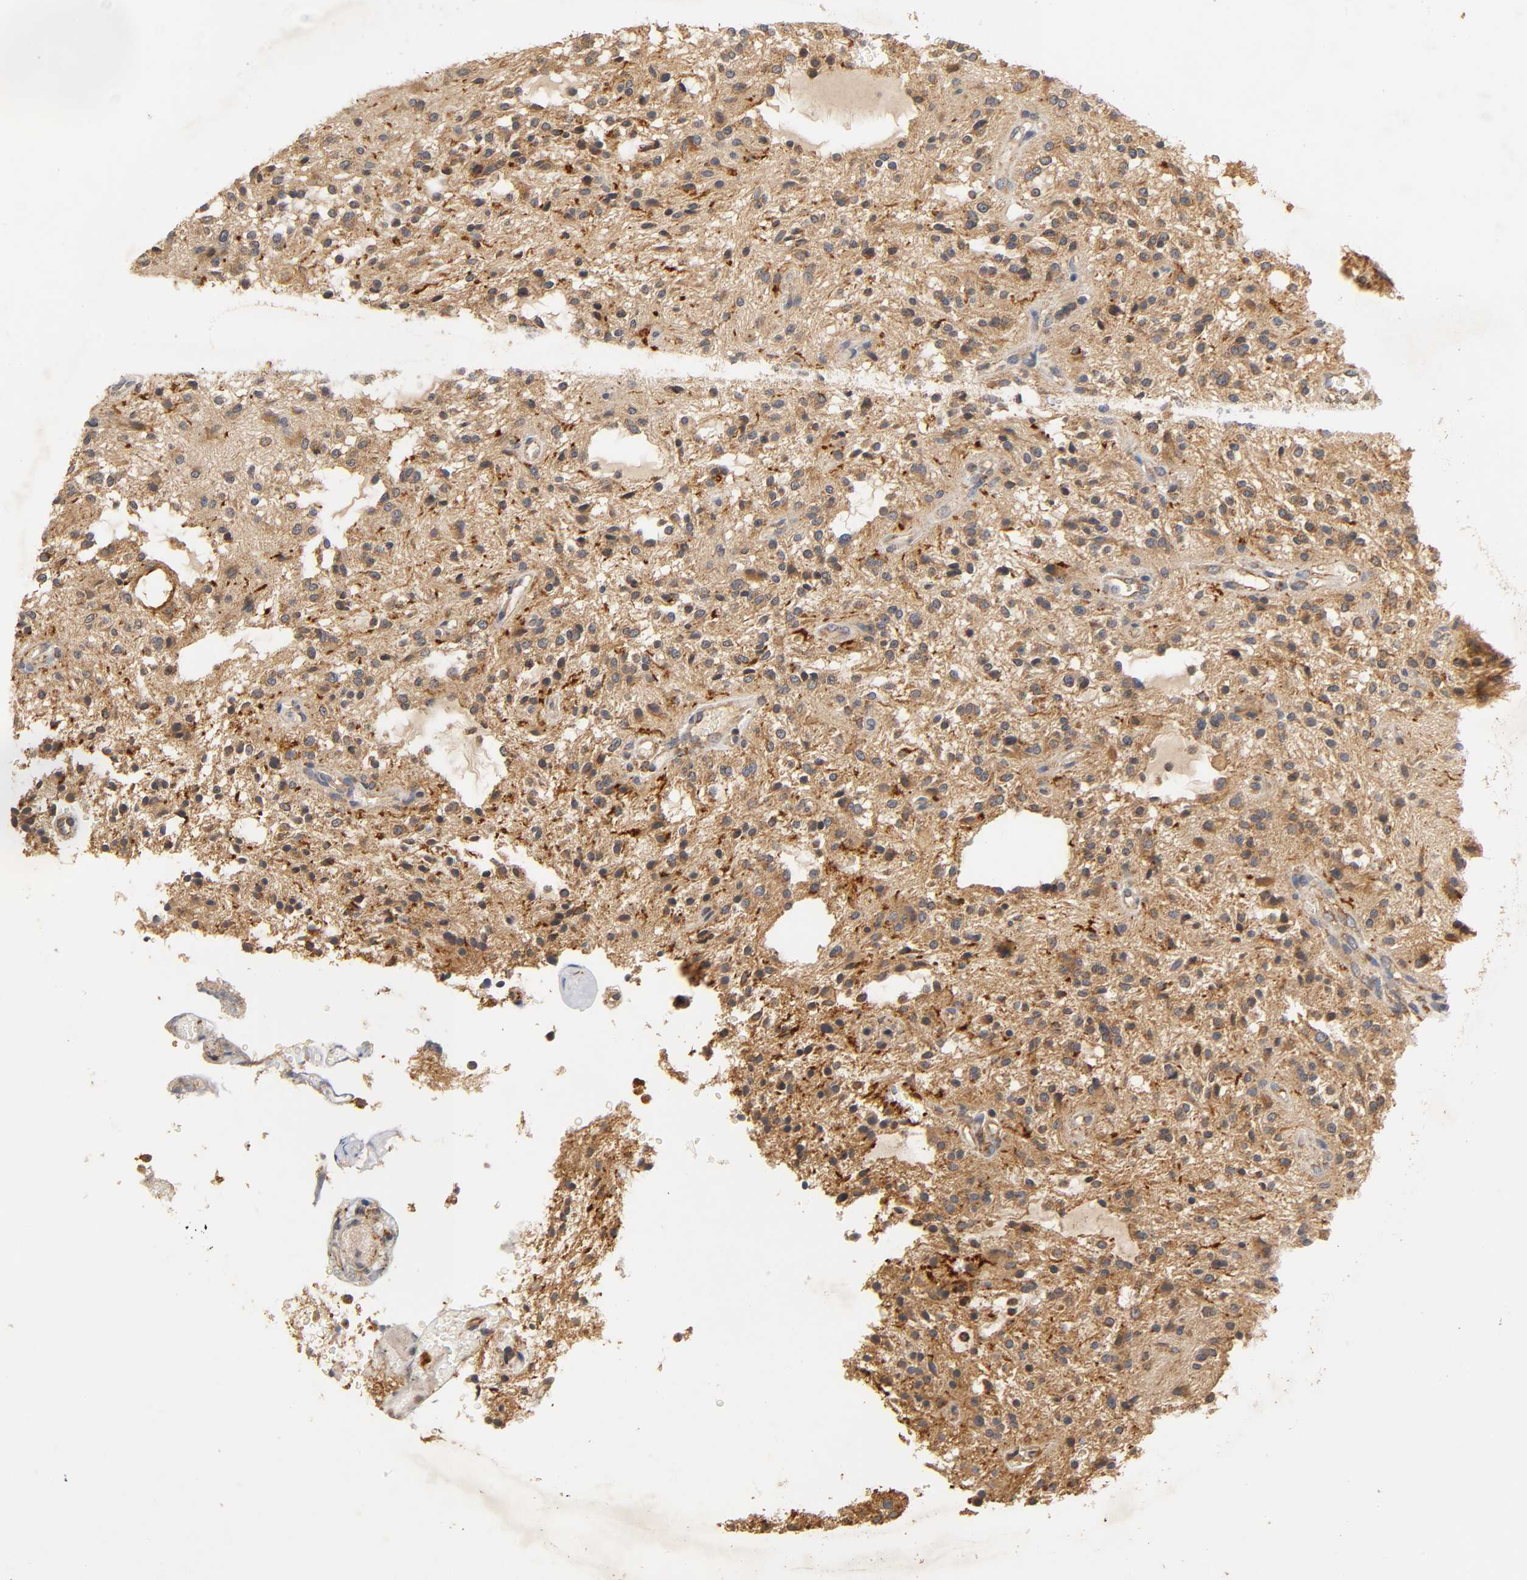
{"staining": {"intensity": "moderate", "quantity": ">75%", "location": "cytoplasmic/membranous"}, "tissue": "glioma", "cell_type": "Tumor cells", "image_type": "cancer", "snomed": [{"axis": "morphology", "description": "Glioma, malignant, NOS"}, {"axis": "topography", "description": "Cerebellum"}], "caption": "Immunohistochemical staining of glioma displays moderate cytoplasmic/membranous protein positivity in approximately >75% of tumor cells. Using DAB (3,3'-diaminobenzidine) (brown) and hematoxylin (blue) stains, captured at high magnification using brightfield microscopy.", "gene": "SCAP", "patient": {"sex": "female", "age": 10}}